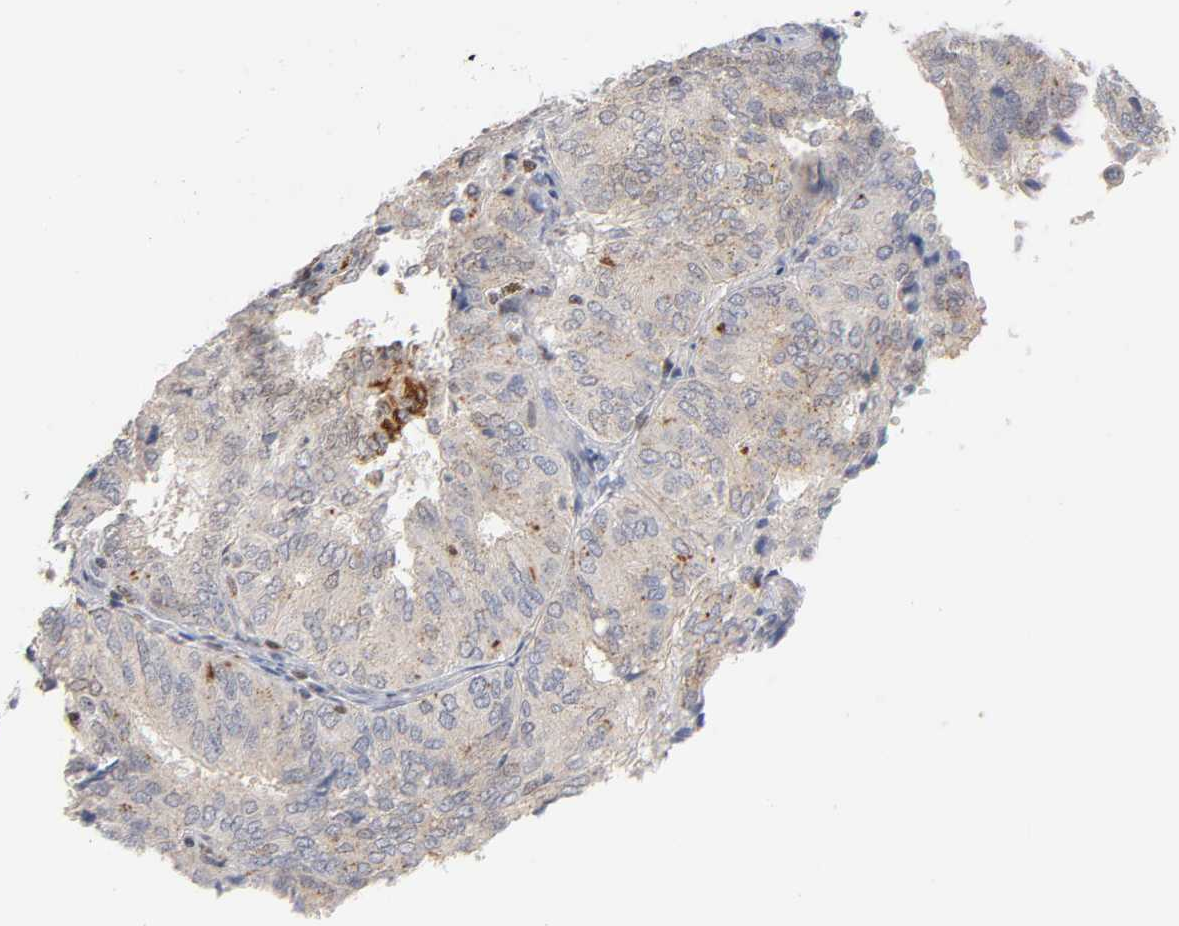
{"staining": {"intensity": "moderate", "quantity": "25%-75%", "location": "cytoplasmic/membranous"}, "tissue": "endometrial cancer", "cell_type": "Tumor cells", "image_type": "cancer", "snomed": [{"axis": "morphology", "description": "Adenocarcinoma, NOS"}, {"axis": "topography", "description": "Uterus"}], "caption": "DAB (3,3'-diaminobenzidine) immunohistochemical staining of adenocarcinoma (endometrial) reveals moderate cytoplasmic/membranous protein positivity in about 25%-75% of tumor cells.", "gene": "RUNX1", "patient": {"sex": "female", "age": 60}}